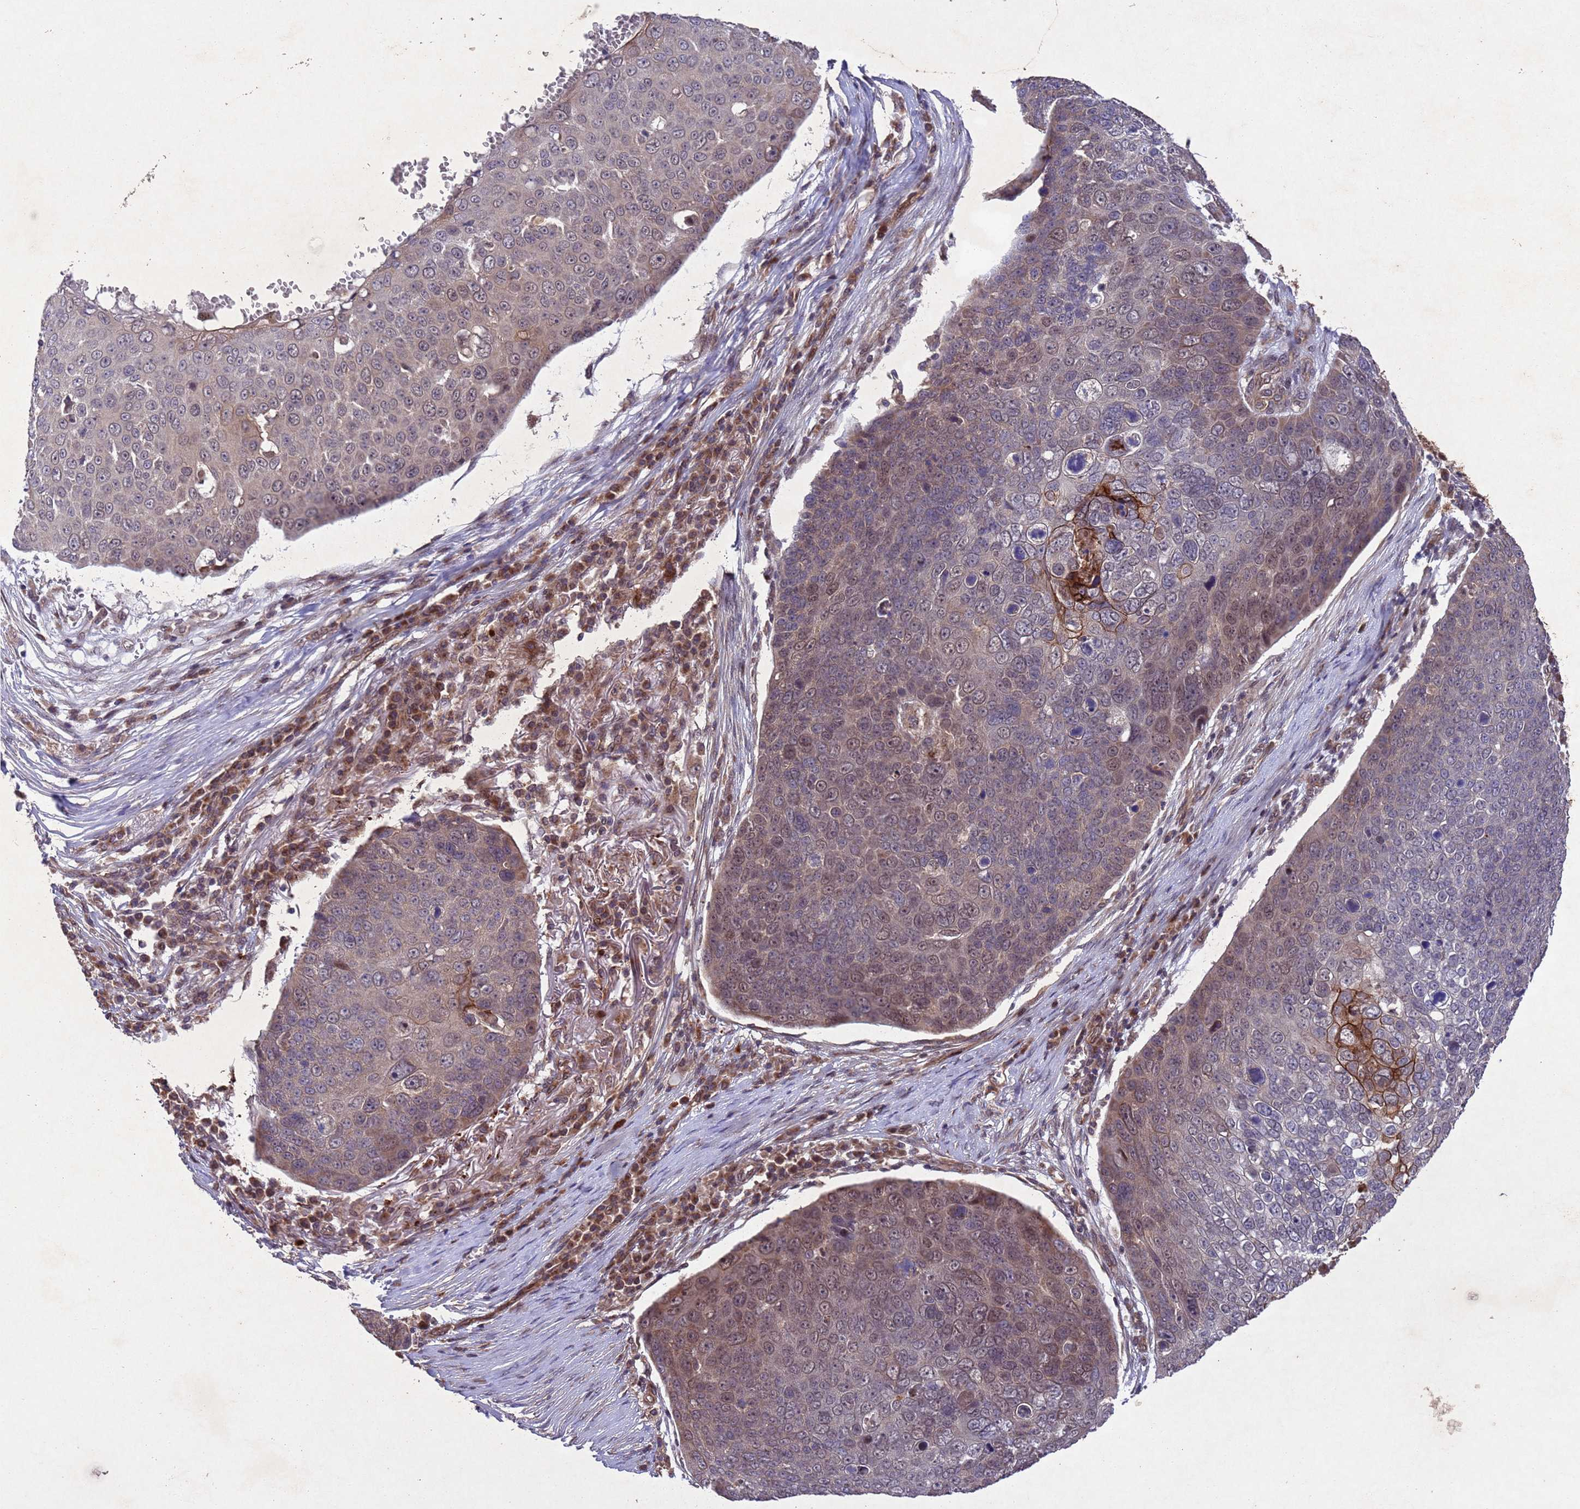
{"staining": {"intensity": "strong", "quantity": "<25%", "location": "cytoplasmic/membranous,nuclear"}, "tissue": "skin cancer", "cell_type": "Tumor cells", "image_type": "cancer", "snomed": [{"axis": "morphology", "description": "Squamous cell carcinoma, NOS"}, {"axis": "topography", "description": "Skin"}], "caption": "There is medium levels of strong cytoplasmic/membranous and nuclear expression in tumor cells of skin squamous cell carcinoma, as demonstrated by immunohistochemical staining (brown color).", "gene": "TBK1", "patient": {"sex": "male", "age": 71}}